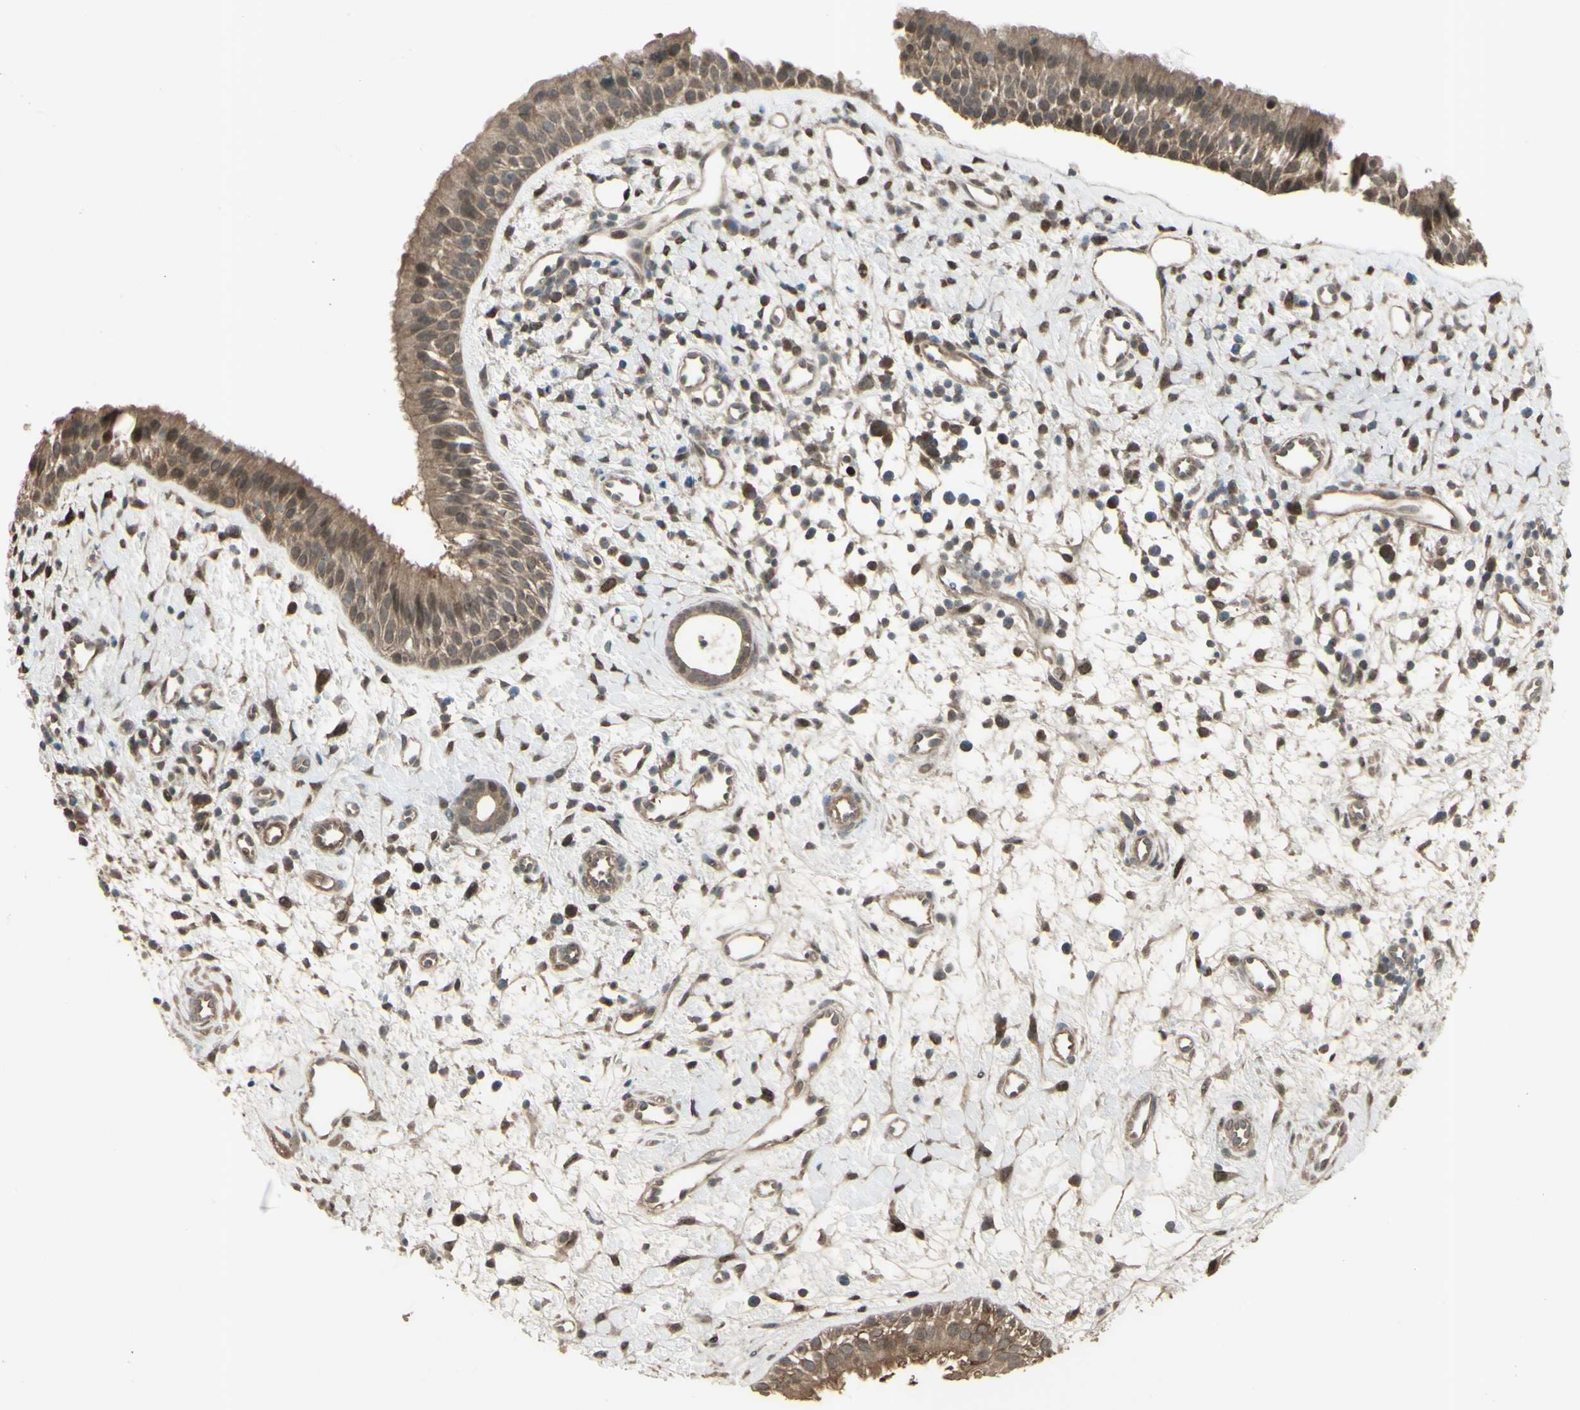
{"staining": {"intensity": "moderate", "quantity": ">75%", "location": "cytoplasmic/membranous"}, "tissue": "nasopharynx", "cell_type": "Respiratory epithelial cells", "image_type": "normal", "snomed": [{"axis": "morphology", "description": "Normal tissue, NOS"}, {"axis": "topography", "description": "Nasopharynx"}], "caption": "The histopathology image demonstrates immunohistochemical staining of unremarkable nasopharynx. There is moderate cytoplasmic/membranous positivity is identified in approximately >75% of respiratory epithelial cells. (DAB (3,3'-diaminobenzidine) IHC, brown staining for protein, blue staining for nuclei).", "gene": "GNAS", "patient": {"sex": "male", "age": 22}}